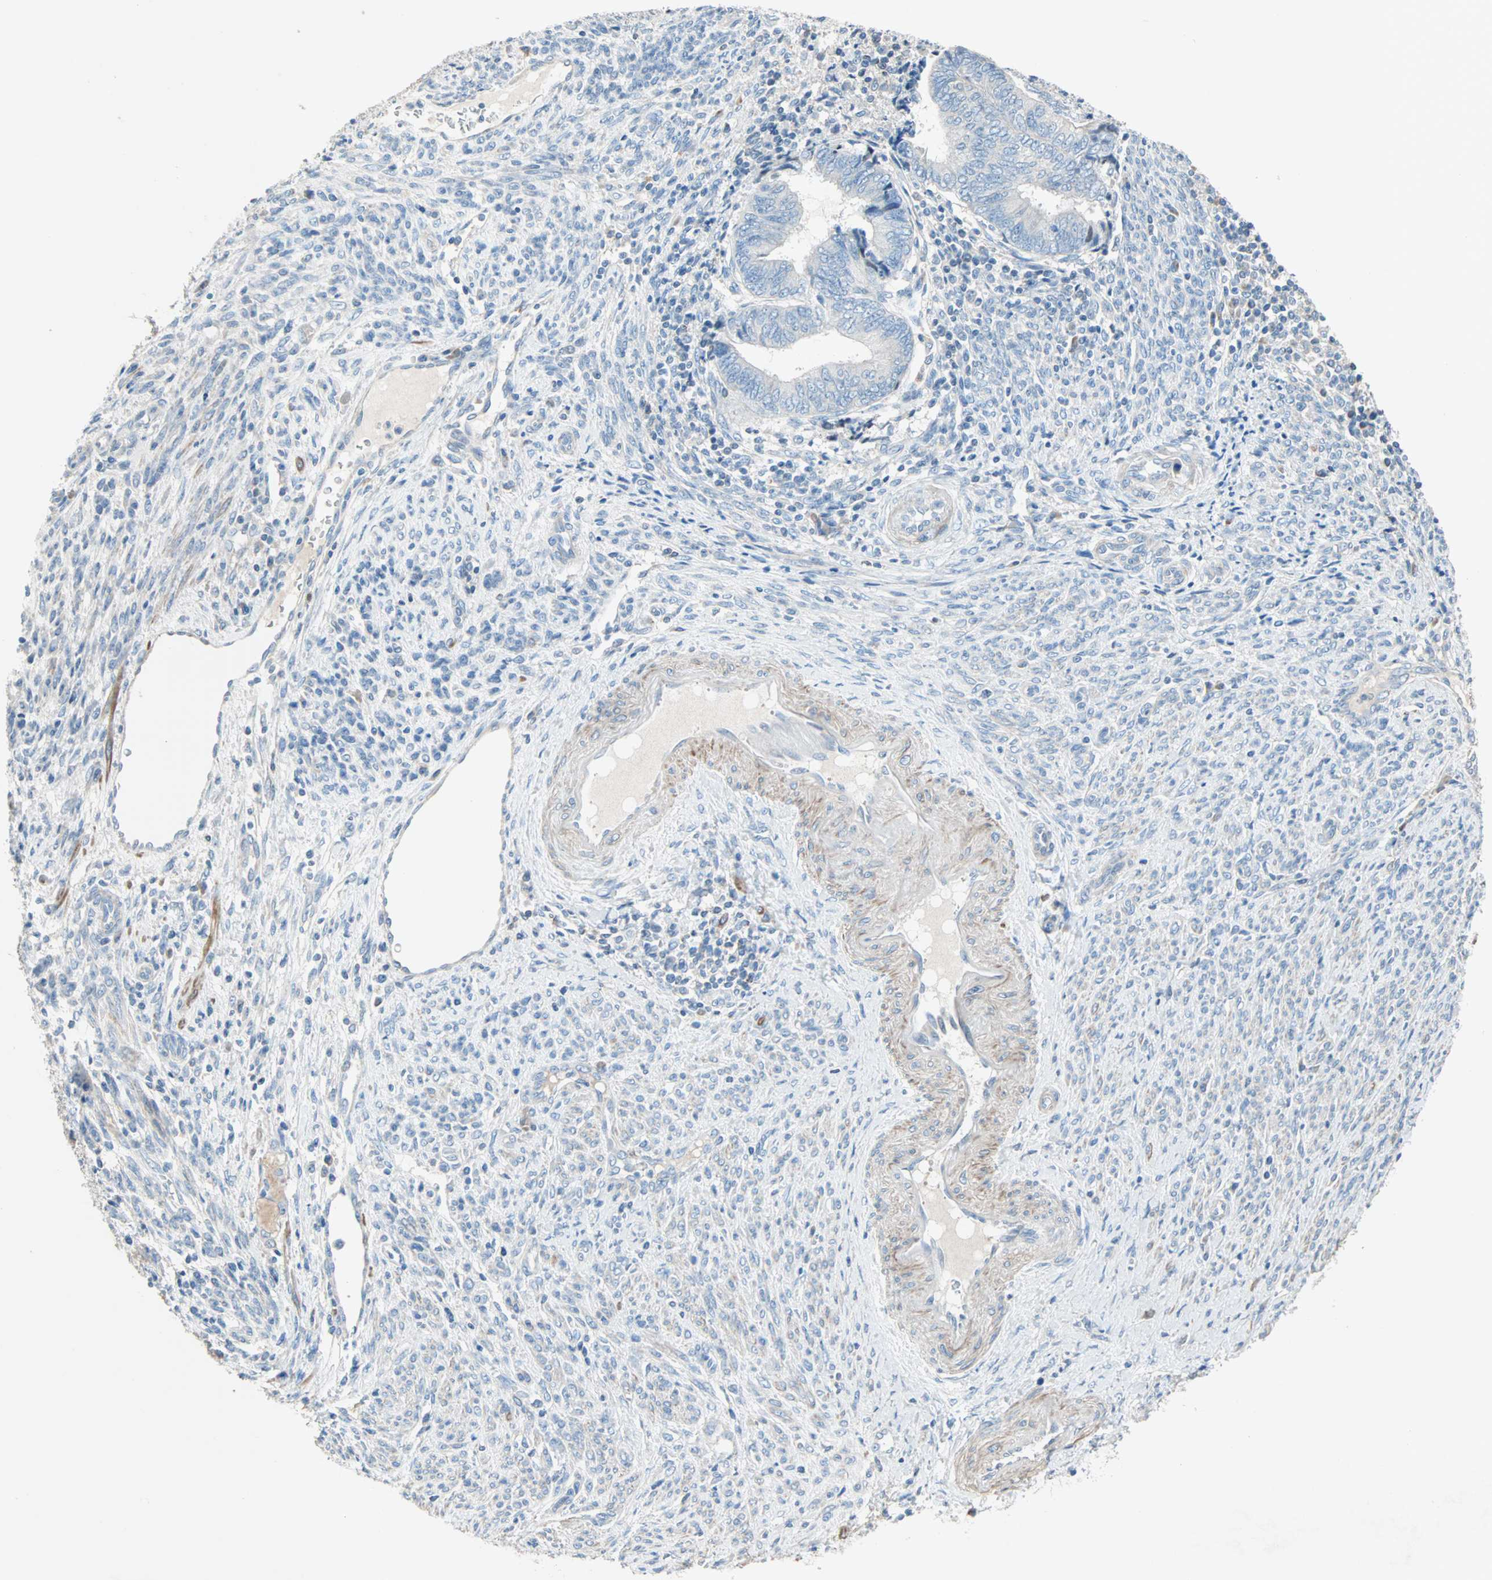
{"staining": {"intensity": "negative", "quantity": "none", "location": "none"}, "tissue": "endometrial cancer", "cell_type": "Tumor cells", "image_type": "cancer", "snomed": [{"axis": "morphology", "description": "Adenocarcinoma, NOS"}, {"axis": "topography", "description": "Uterus"}, {"axis": "topography", "description": "Endometrium"}], "caption": "An immunohistochemistry (IHC) micrograph of endometrial cancer (adenocarcinoma) is shown. There is no staining in tumor cells of endometrial cancer (adenocarcinoma).", "gene": "ACVRL1", "patient": {"sex": "female", "age": 70}}